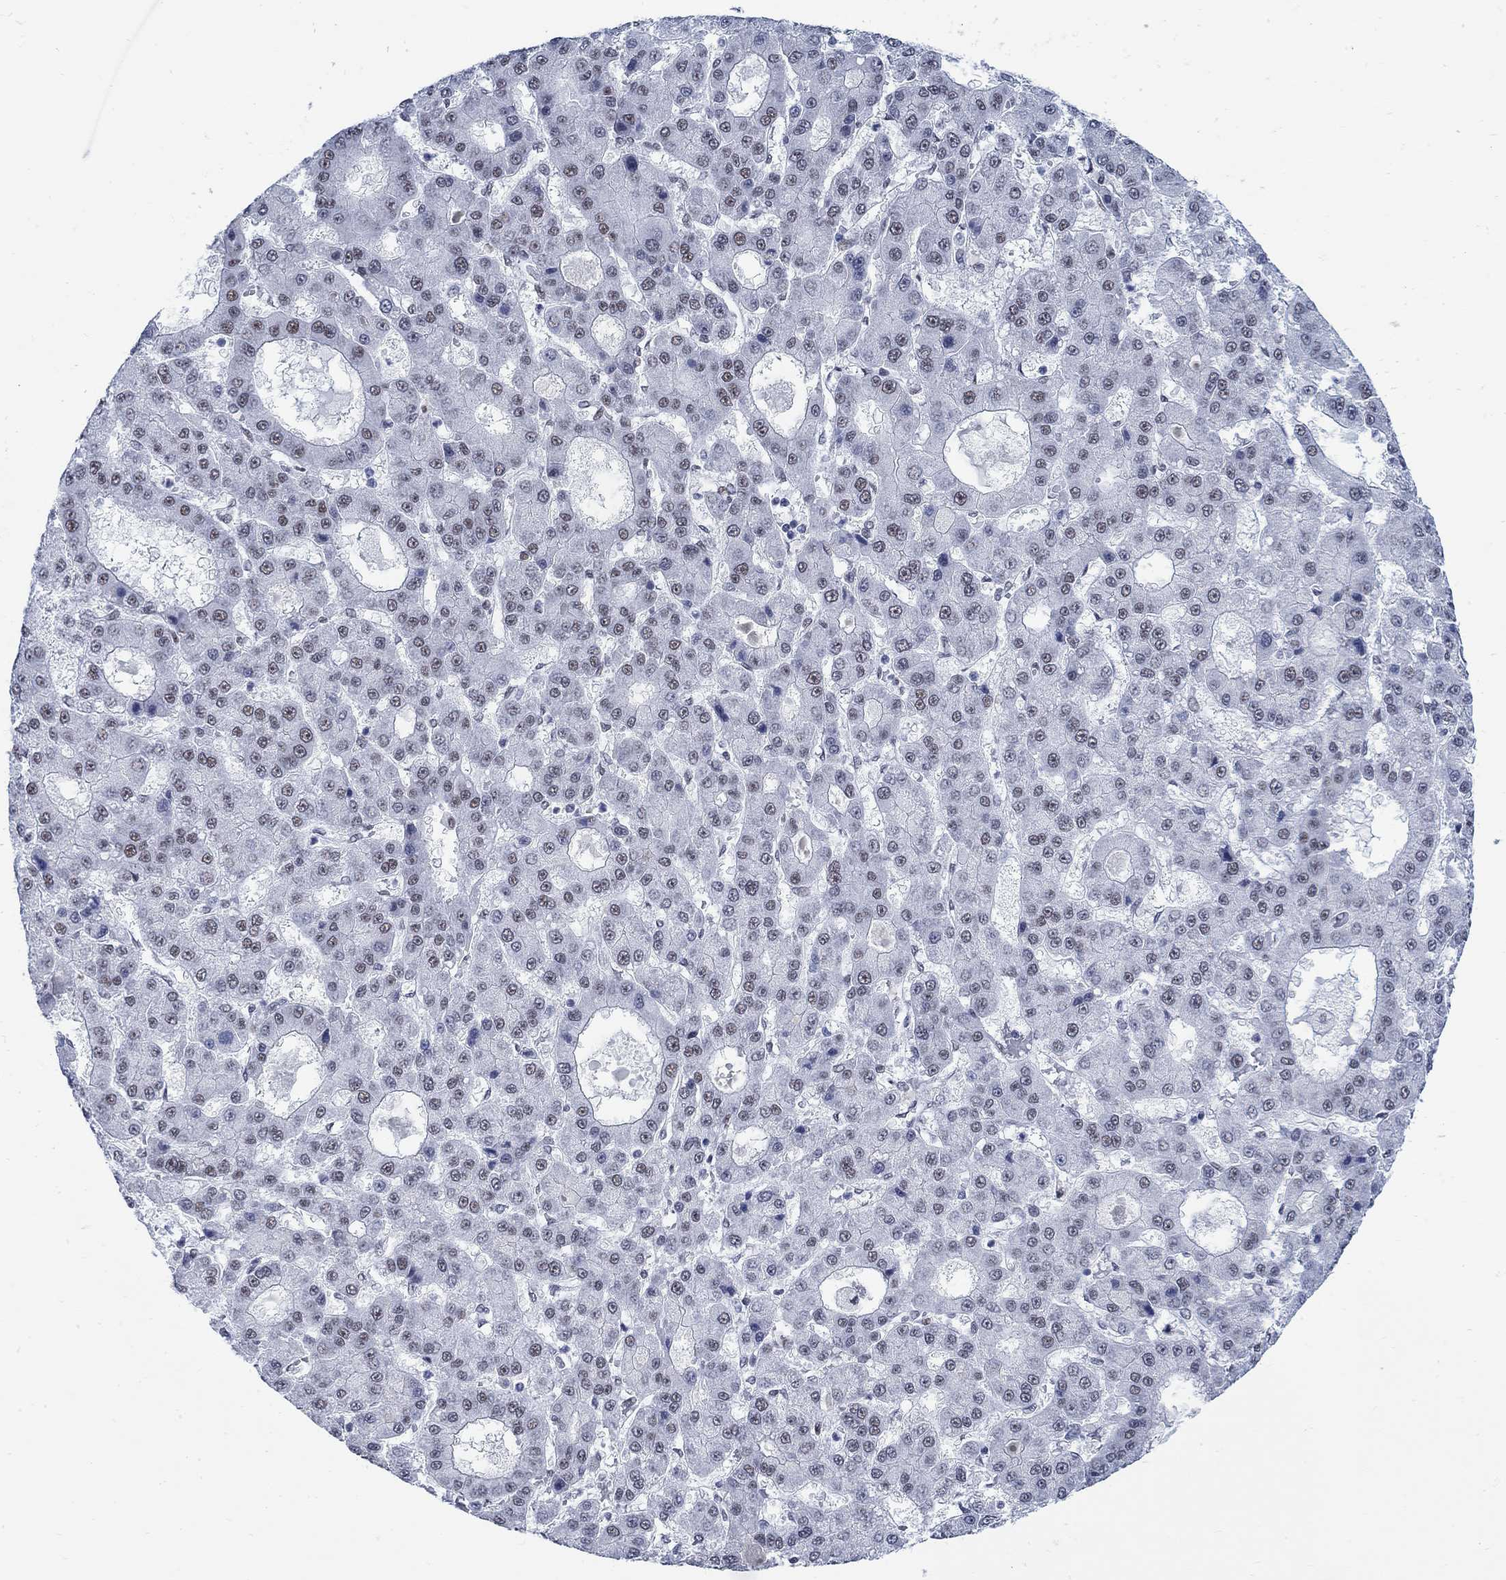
{"staining": {"intensity": "weak", "quantity": "<25%", "location": "nuclear"}, "tissue": "liver cancer", "cell_type": "Tumor cells", "image_type": "cancer", "snomed": [{"axis": "morphology", "description": "Carcinoma, Hepatocellular, NOS"}, {"axis": "topography", "description": "Liver"}], "caption": "High power microscopy histopathology image of an IHC histopathology image of hepatocellular carcinoma (liver), revealing no significant positivity in tumor cells.", "gene": "DLK1", "patient": {"sex": "male", "age": 70}}